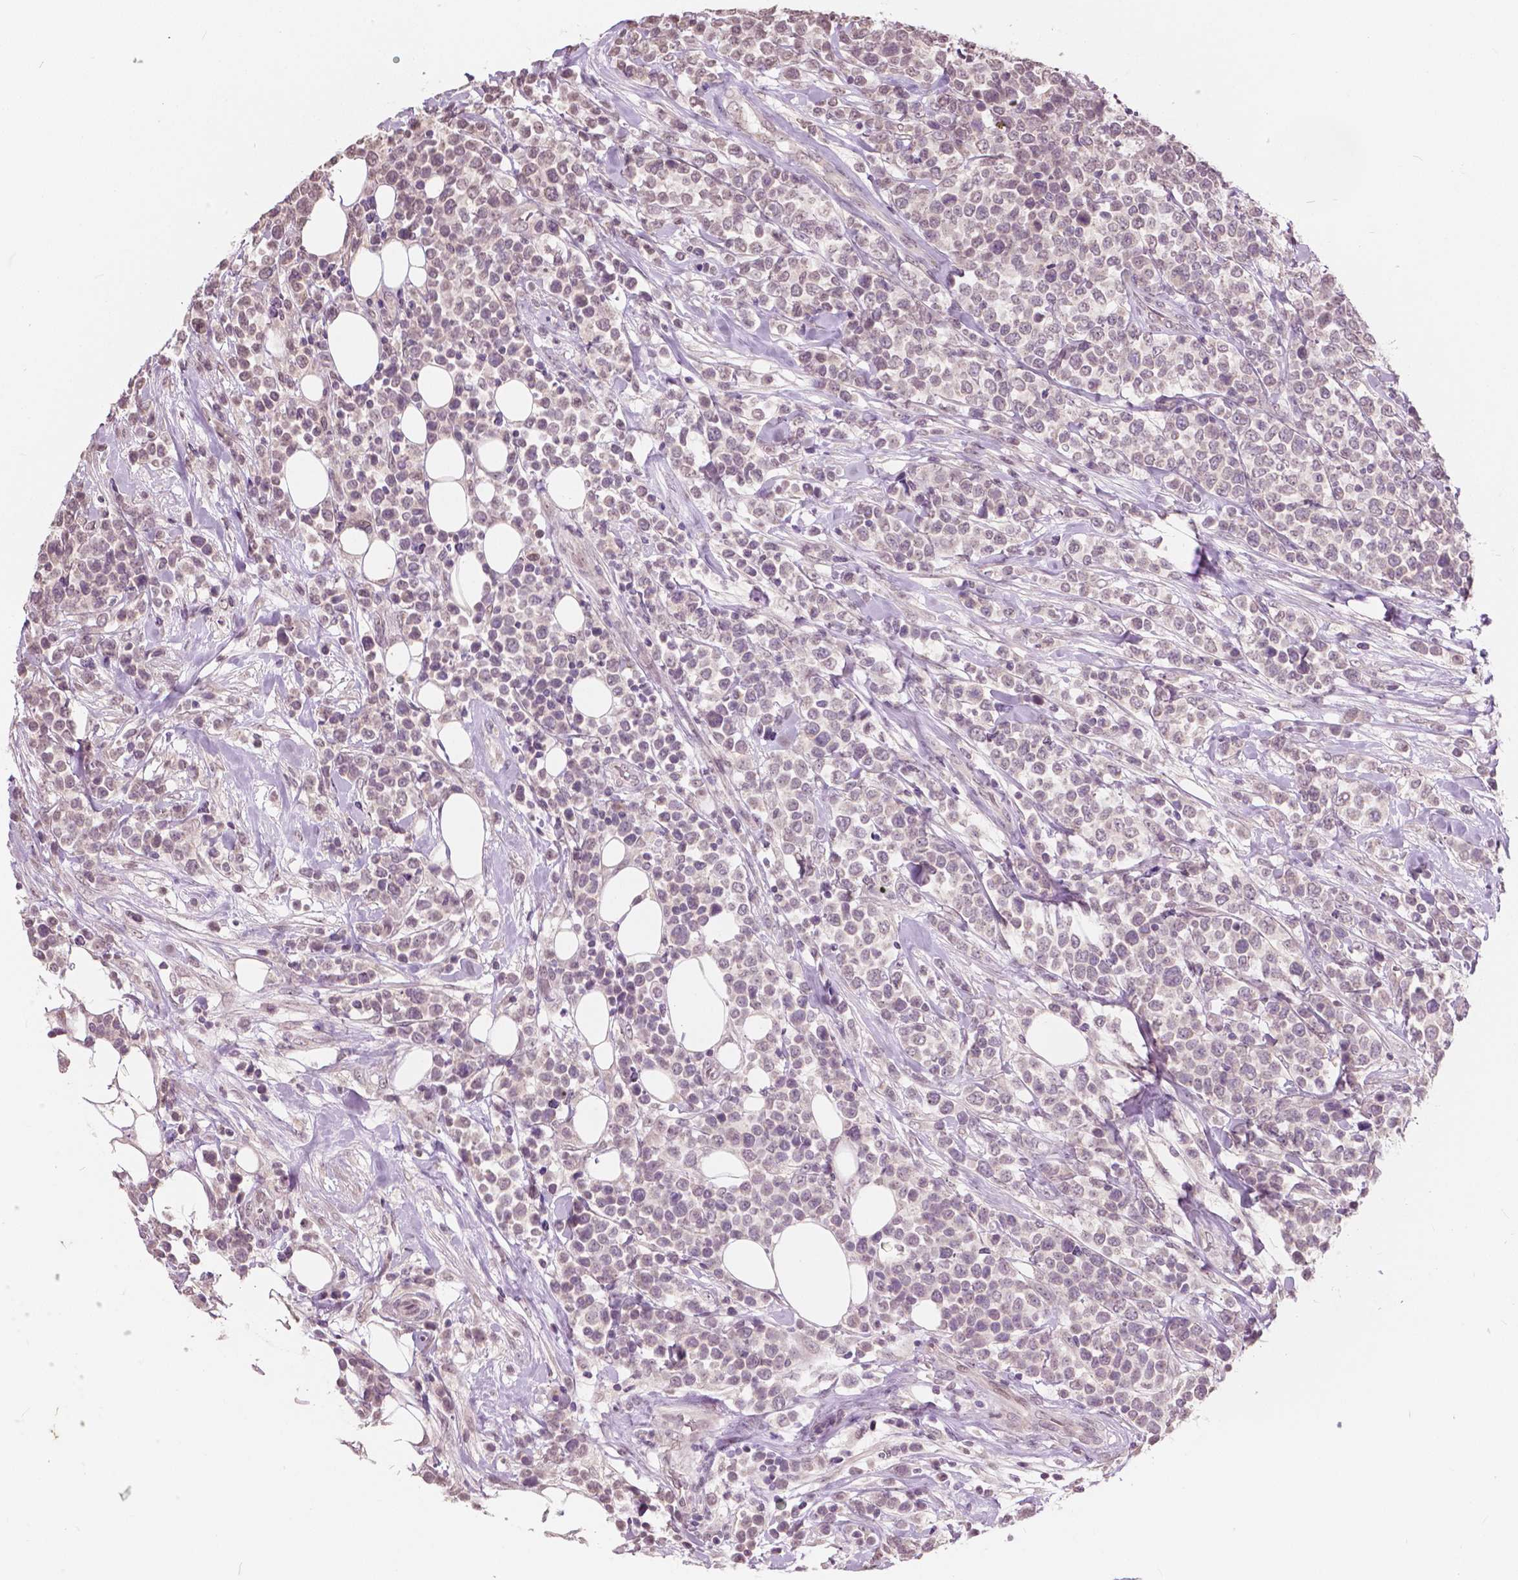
{"staining": {"intensity": "weak", "quantity": ">75%", "location": "nuclear"}, "tissue": "lymphoma", "cell_type": "Tumor cells", "image_type": "cancer", "snomed": [{"axis": "morphology", "description": "Malignant lymphoma, non-Hodgkin's type, High grade"}, {"axis": "topography", "description": "Soft tissue"}], "caption": "Weak nuclear expression for a protein is present in approximately >75% of tumor cells of lymphoma using immunohistochemistry (IHC).", "gene": "HOXA10", "patient": {"sex": "female", "age": 56}}